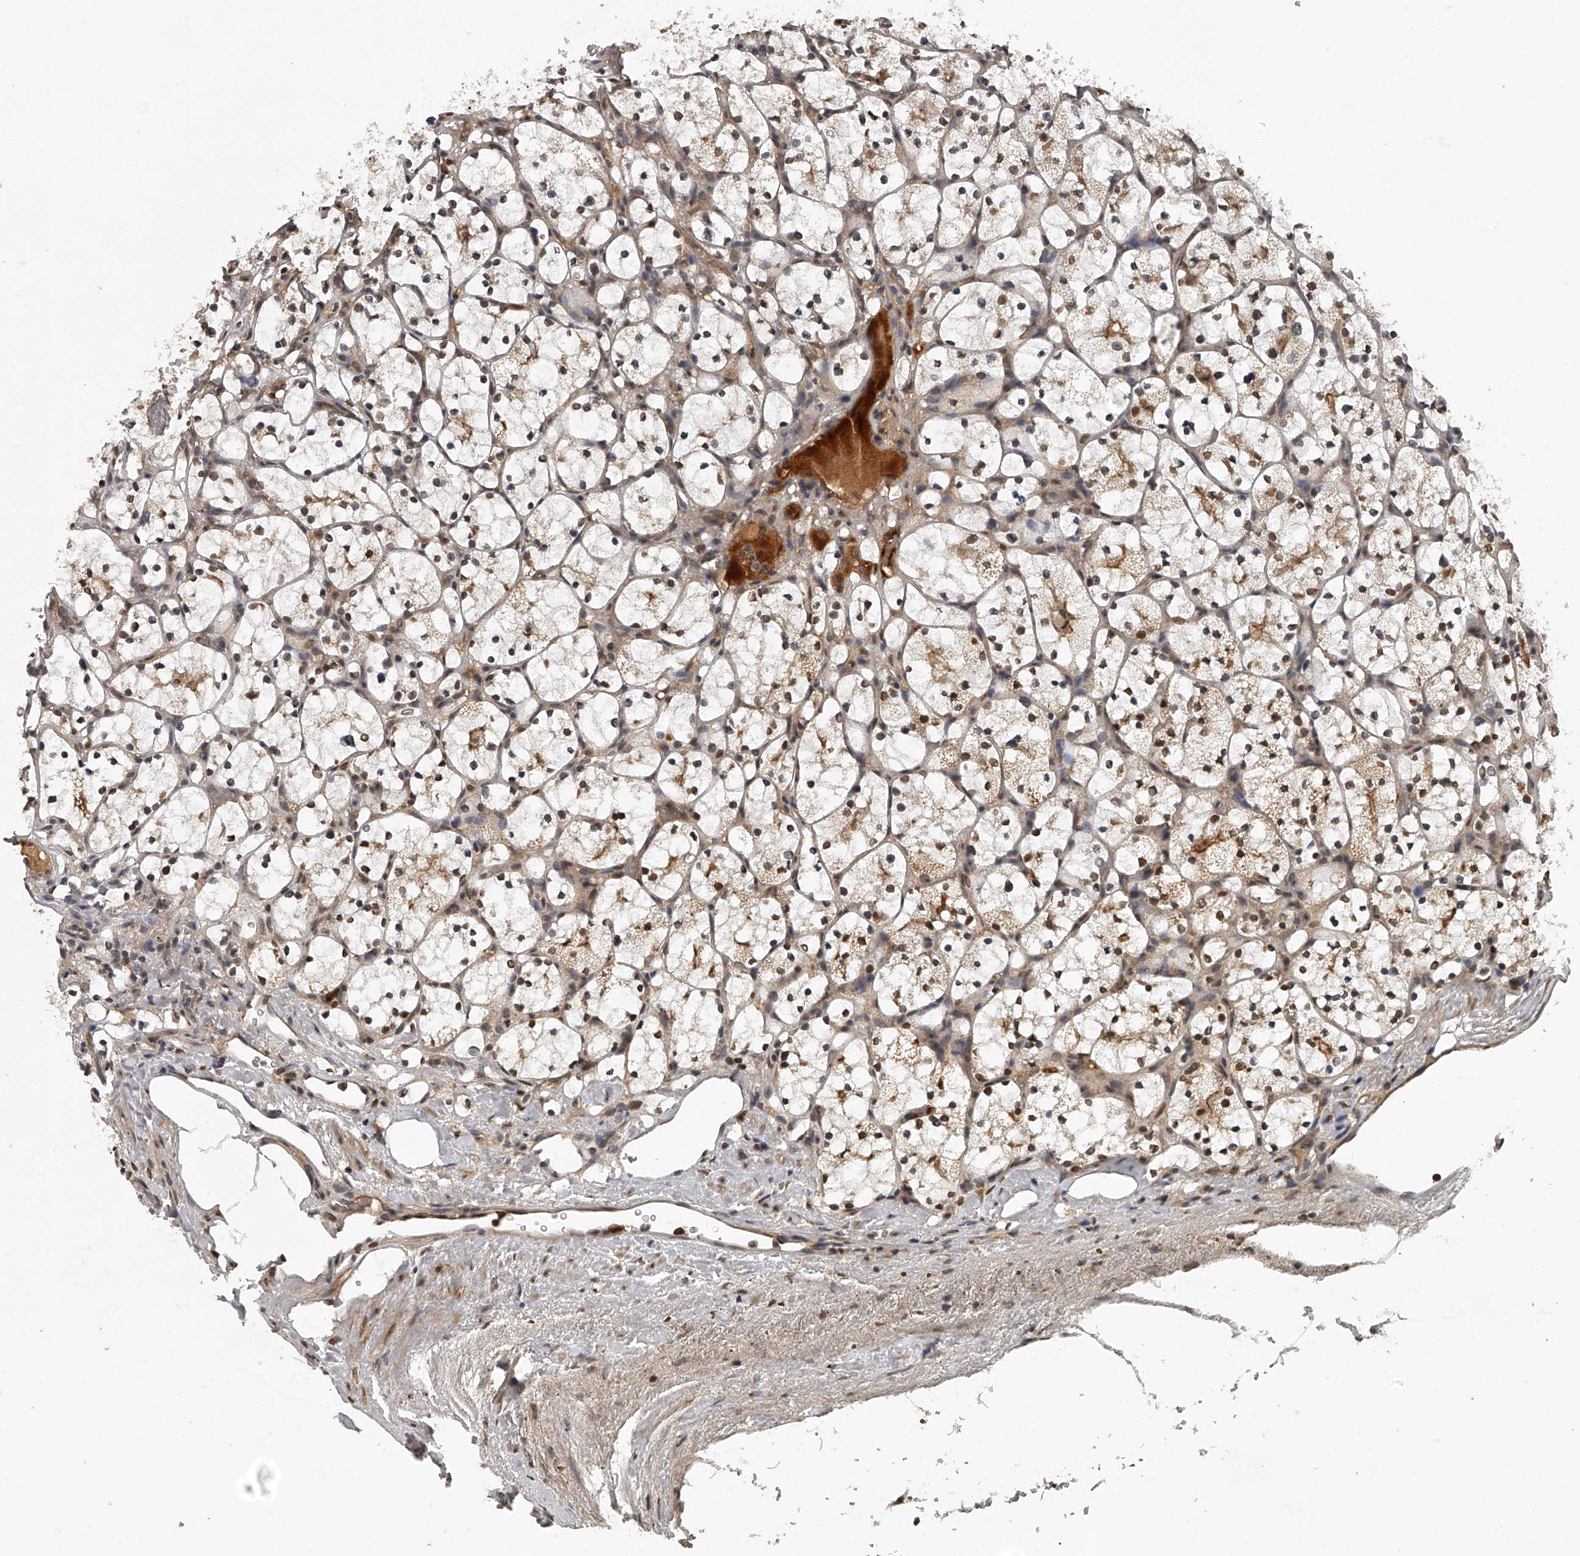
{"staining": {"intensity": "moderate", "quantity": ">75%", "location": "cytoplasmic/membranous,nuclear"}, "tissue": "renal cancer", "cell_type": "Tumor cells", "image_type": "cancer", "snomed": [{"axis": "morphology", "description": "Adenocarcinoma, NOS"}, {"axis": "topography", "description": "Kidney"}], "caption": "High-power microscopy captured an IHC histopathology image of renal cancer (adenocarcinoma), revealing moderate cytoplasmic/membranous and nuclear positivity in approximately >75% of tumor cells.", "gene": "PLEKHG1", "patient": {"sex": "female", "age": 69}}